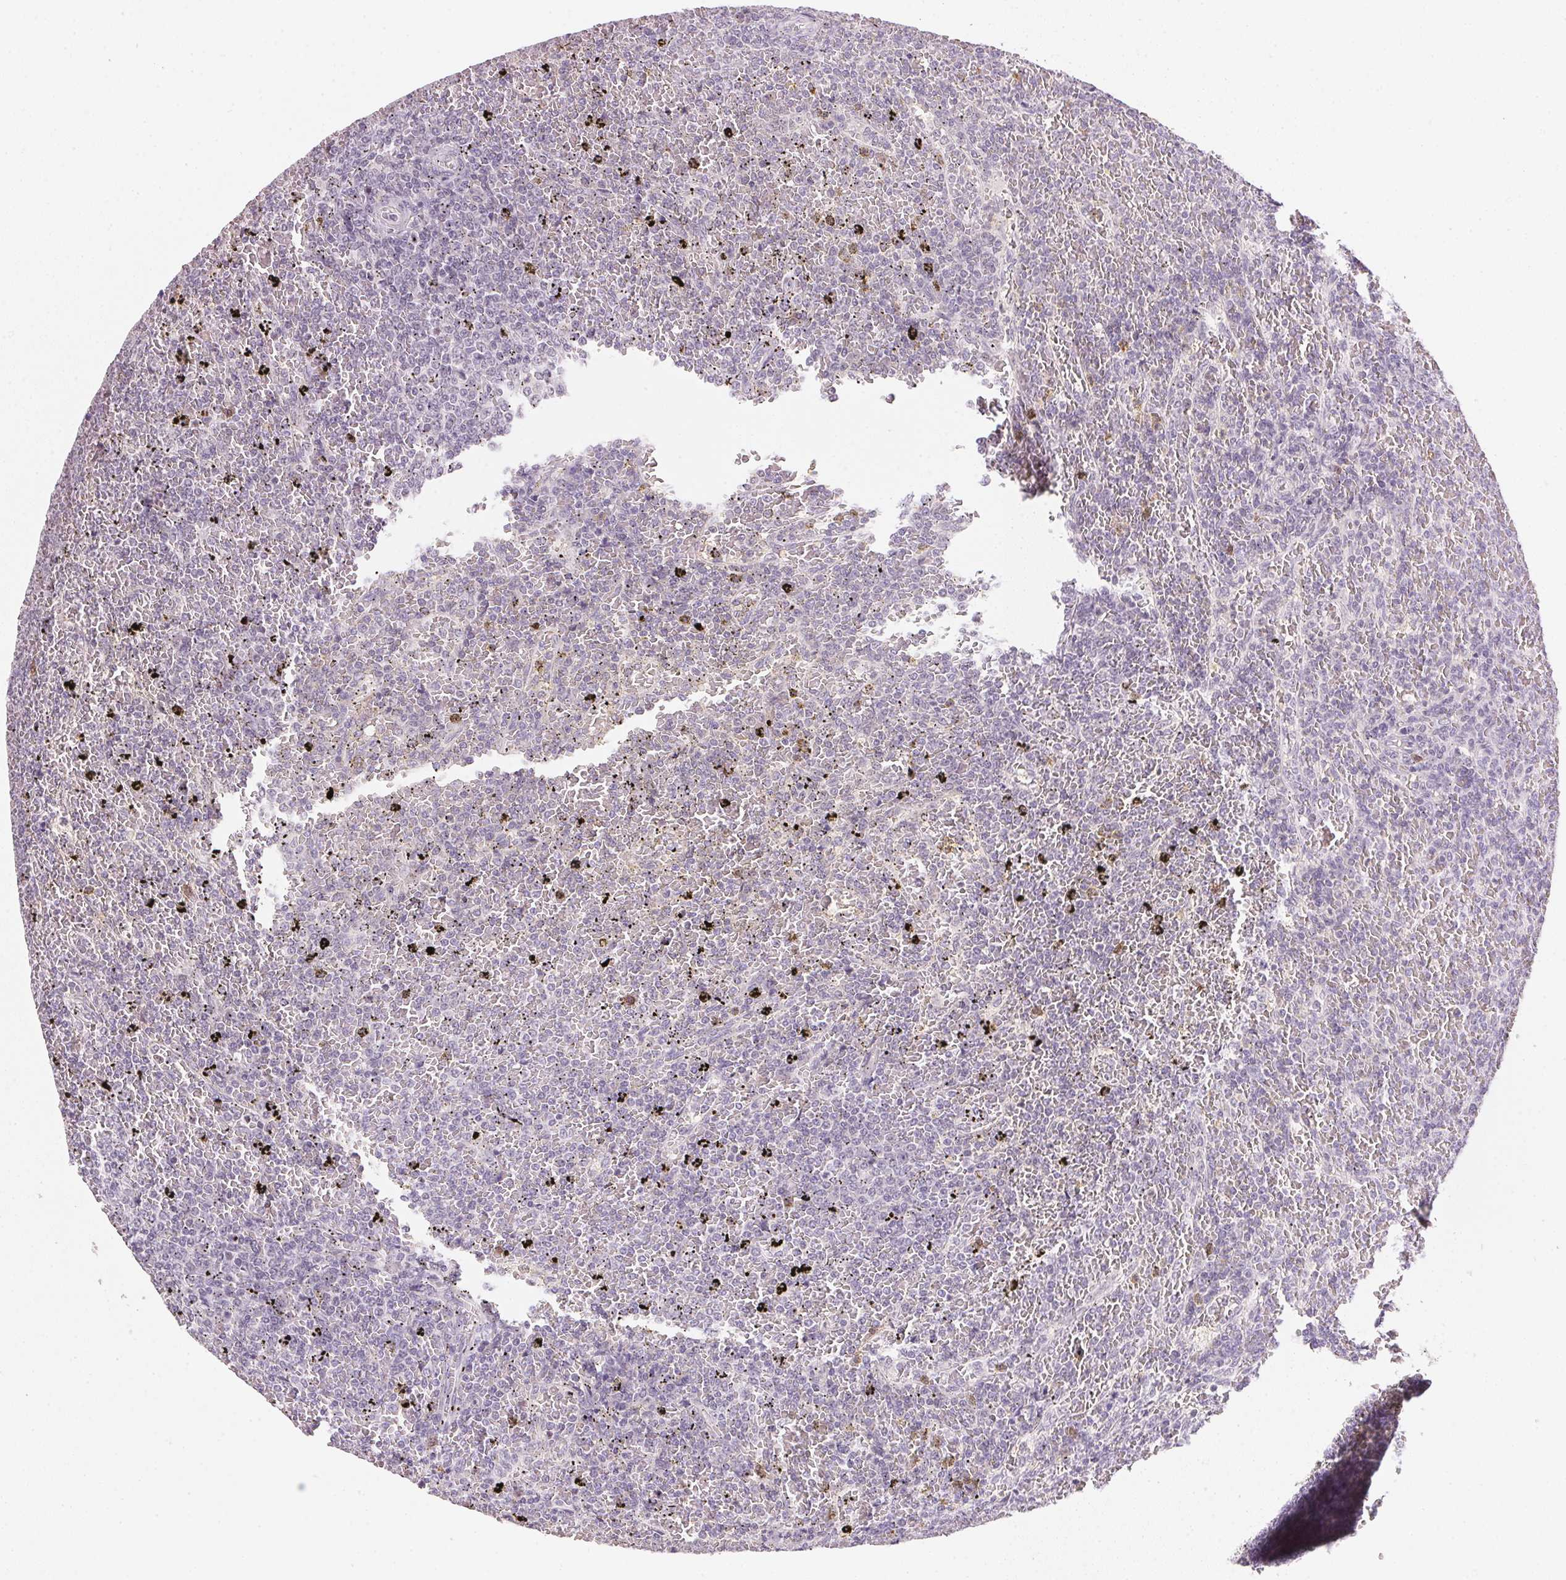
{"staining": {"intensity": "negative", "quantity": "none", "location": "none"}, "tissue": "lymphoma", "cell_type": "Tumor cells", "image_type": "cancer", "snomed": [{"axis": "morphology", "description": "Malignant lymphoma, non-Hodgkin's type, Low grade"}, {"axis": "topography", "description": "Spleen"}], "caption": "This image is of malignant lymphoma, non-Hodgkin's type (low-grade) stained with immunohistochemistry to label a protein in brown with the nuclei are counter-stained blue. There is no staining in tumor cells.", "gene": "FNDC4", "patient": {"sex": "female", "age": 77}}